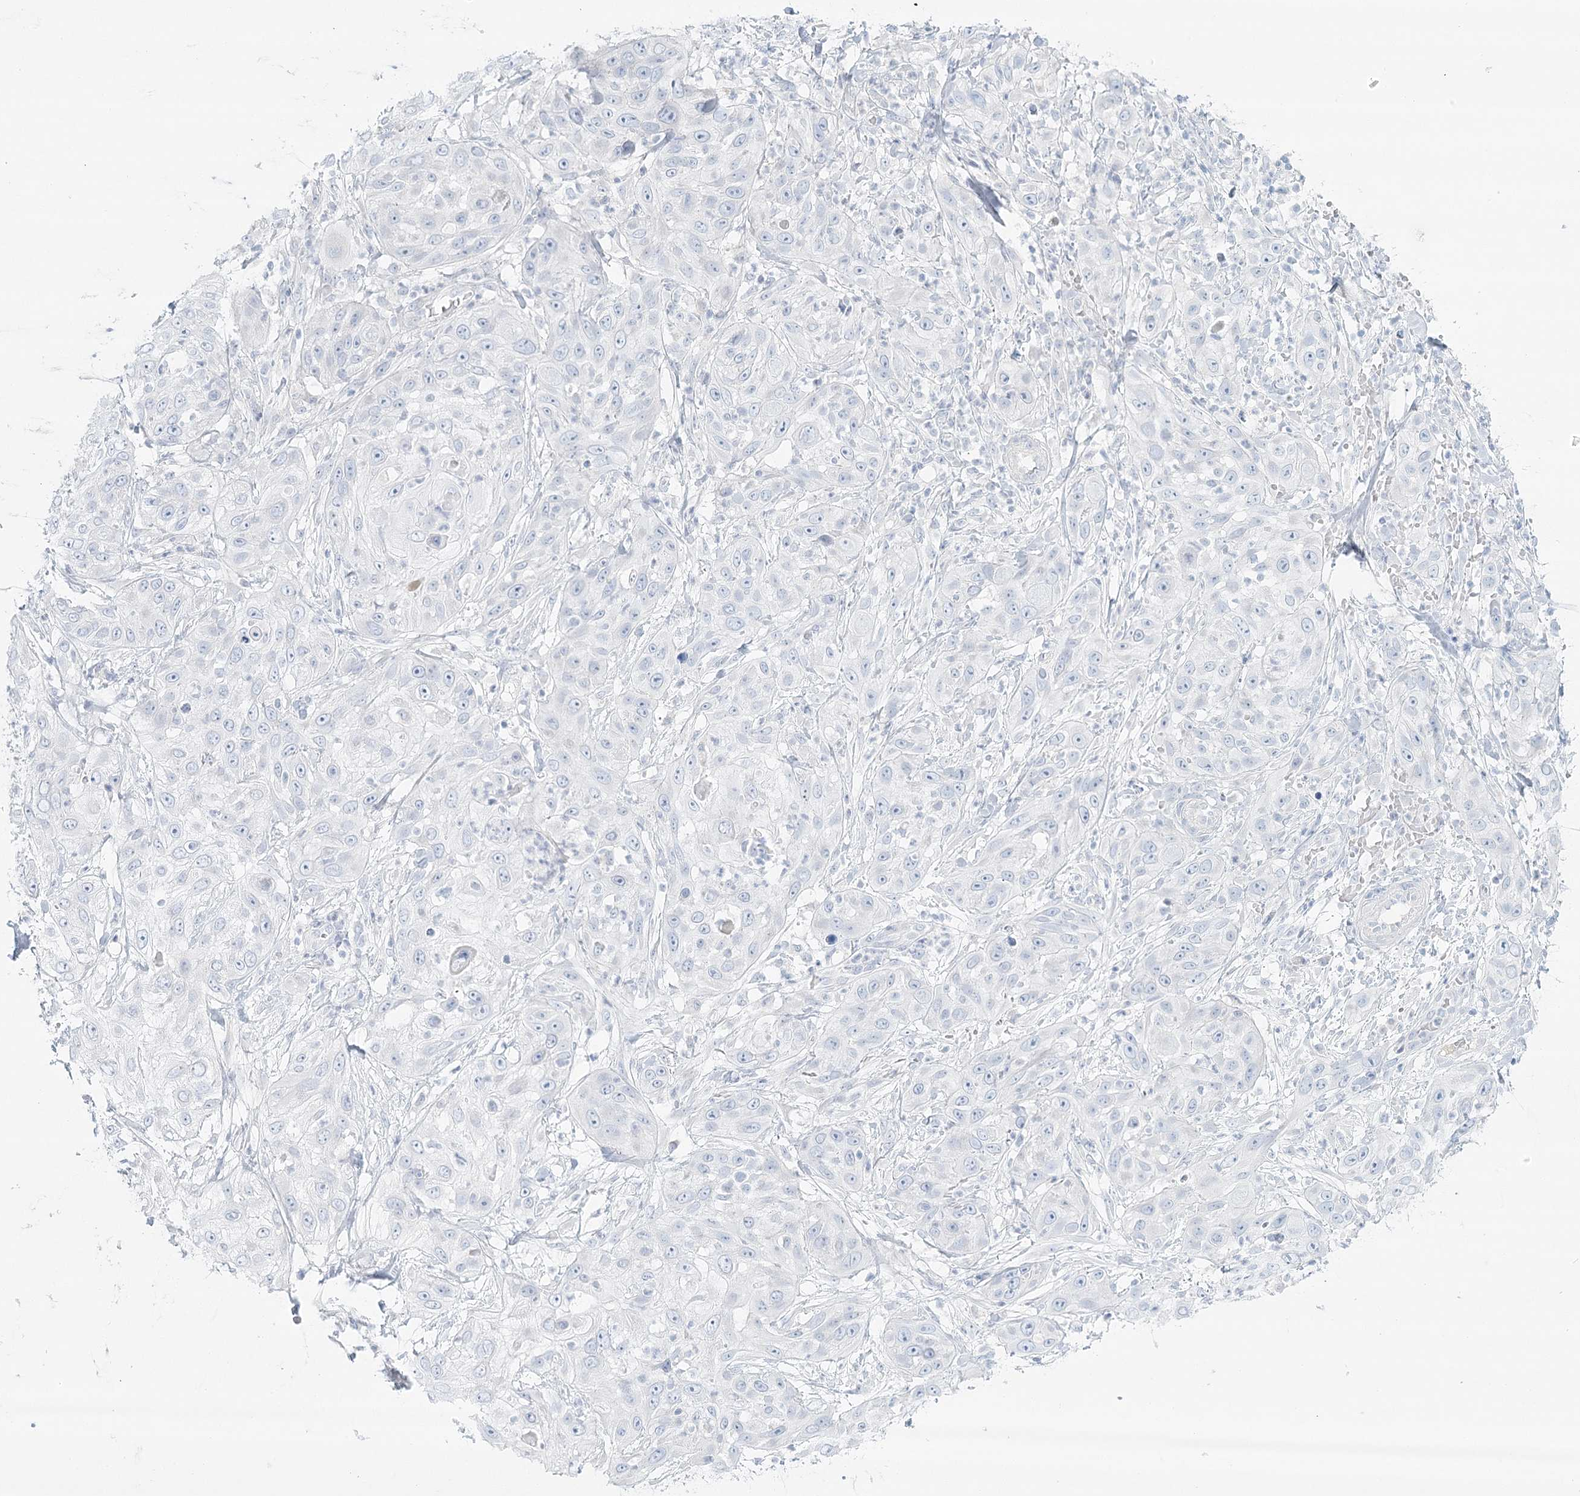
{"staining": {"intensity": "negative", "quantity": "none", "location": "none"}, "tissue": "skin cancer", "cell_type": "Tumor cells", "image_type": "cancer", "snomed": [{"axis": "morphology", "description": "Squamous cell carcinoma, NOS"}, {"axis": "topography", "description": "Skin"}], "caption": "Squamous cell carcinoma (skin) was stained to show a protein in brown. There is no significant staining in tumor cells. The staining is performed using DAB (3,3'-diaminobenzidine) brown chromogen with nuclei counter-stained in using hematoxylin.", "gene": "DMGDH", "patient": {"sex": "female", "age": 44}}